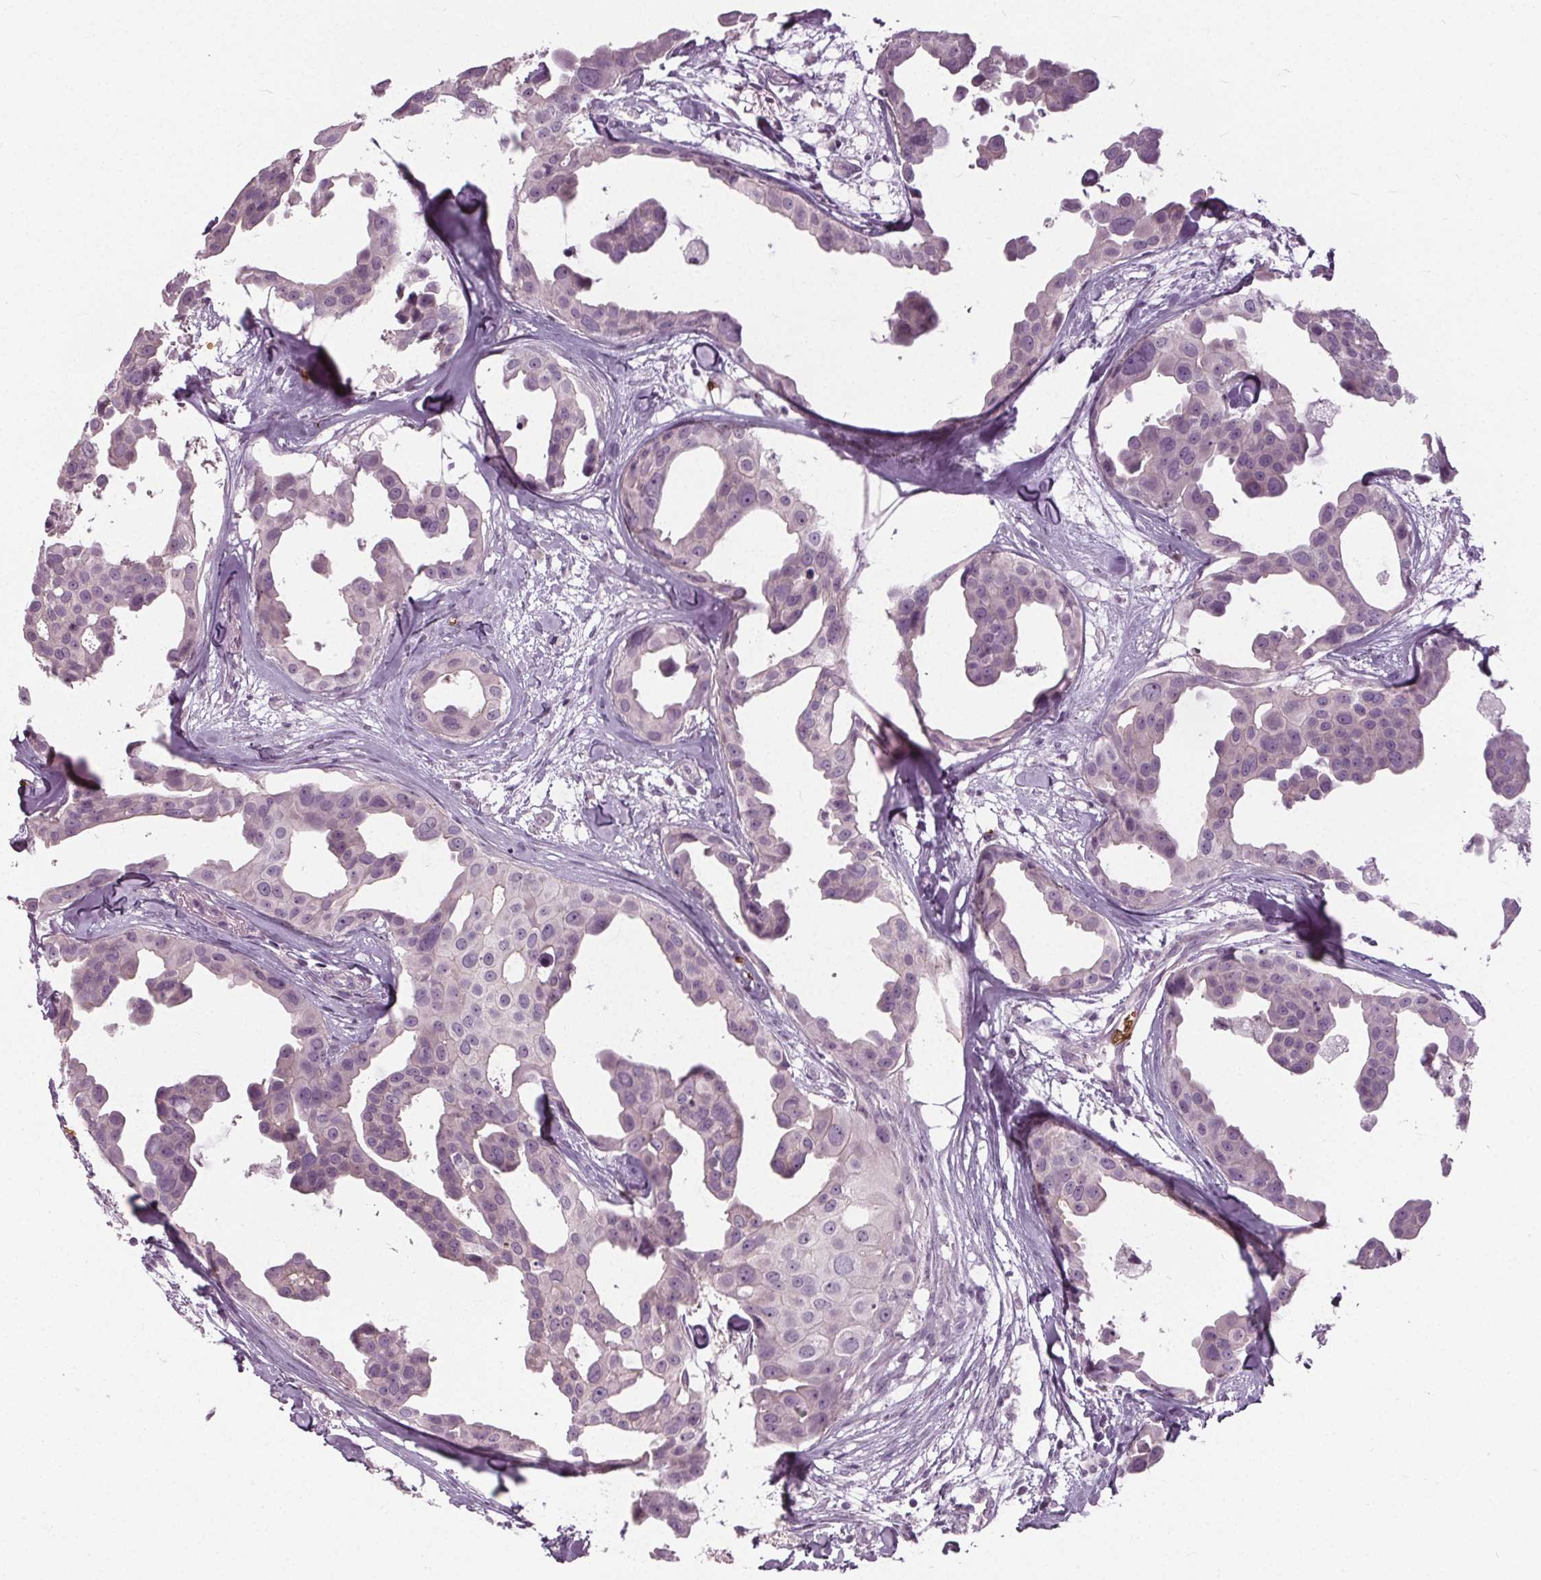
{"staining": {"intensity": "negative", "quantity": "none", "location": "none"}, "tissue": "breast cancer", "cell_type": "Tumor cells", "image_type": "cancer", "snomed": [{"axis": "morphology", "description": "Duct carcinoma"}, {"axis": "topography", "description": "Breast"}], "caption": "A high-resolution histopathology image shows immunohistochemistry staining of breast cancer (infiltrating ductal carcinoma), which exhibits no significant expression in tumor cells.", "gene": "SLC4A1", "patient": {"sex": "female", "age": 38}}